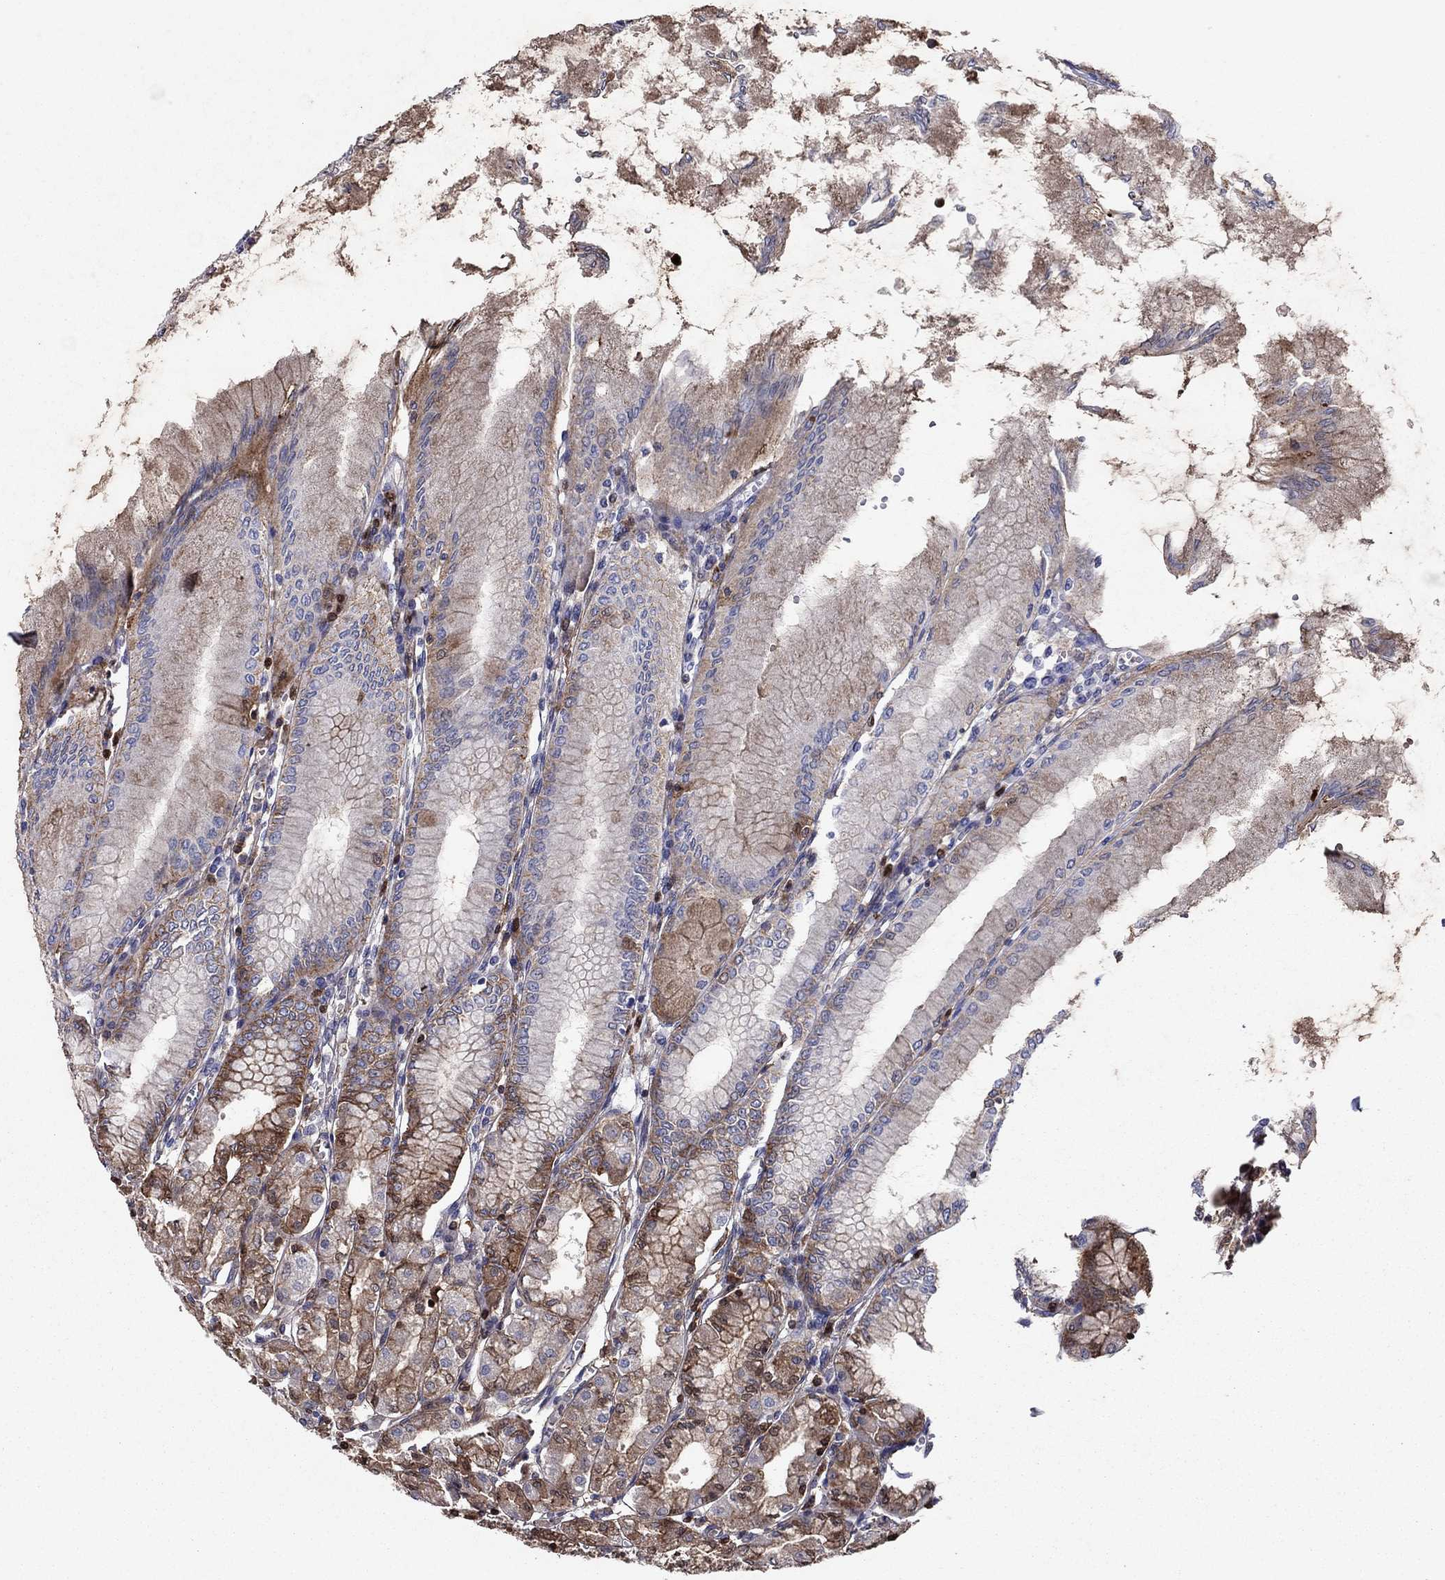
{"staining": {"intensity": "moderate", "quantity": "<25%", "location": "cytoplasmic/membranous"}, "tissue": "stomach", "cell_type": "Glandular cells", "image_type": "normal", "snomed": [{"axis": "morphology", "description": "Normal tissue, NOS"}, {"axis": "topography", "description": "Skeletal muscle"}, {"axis": "topography", "description": "Stomach"}], "caption": "The image reveals a brown stain indicating the presence of a protein in the cytoplasmic/membranous of glandular cells in stomach. The protein of interest is shown in brown color, while the nuclei are stained blue.", "gene": "HPX", "patient": {"sex": "female", "age": 57}}